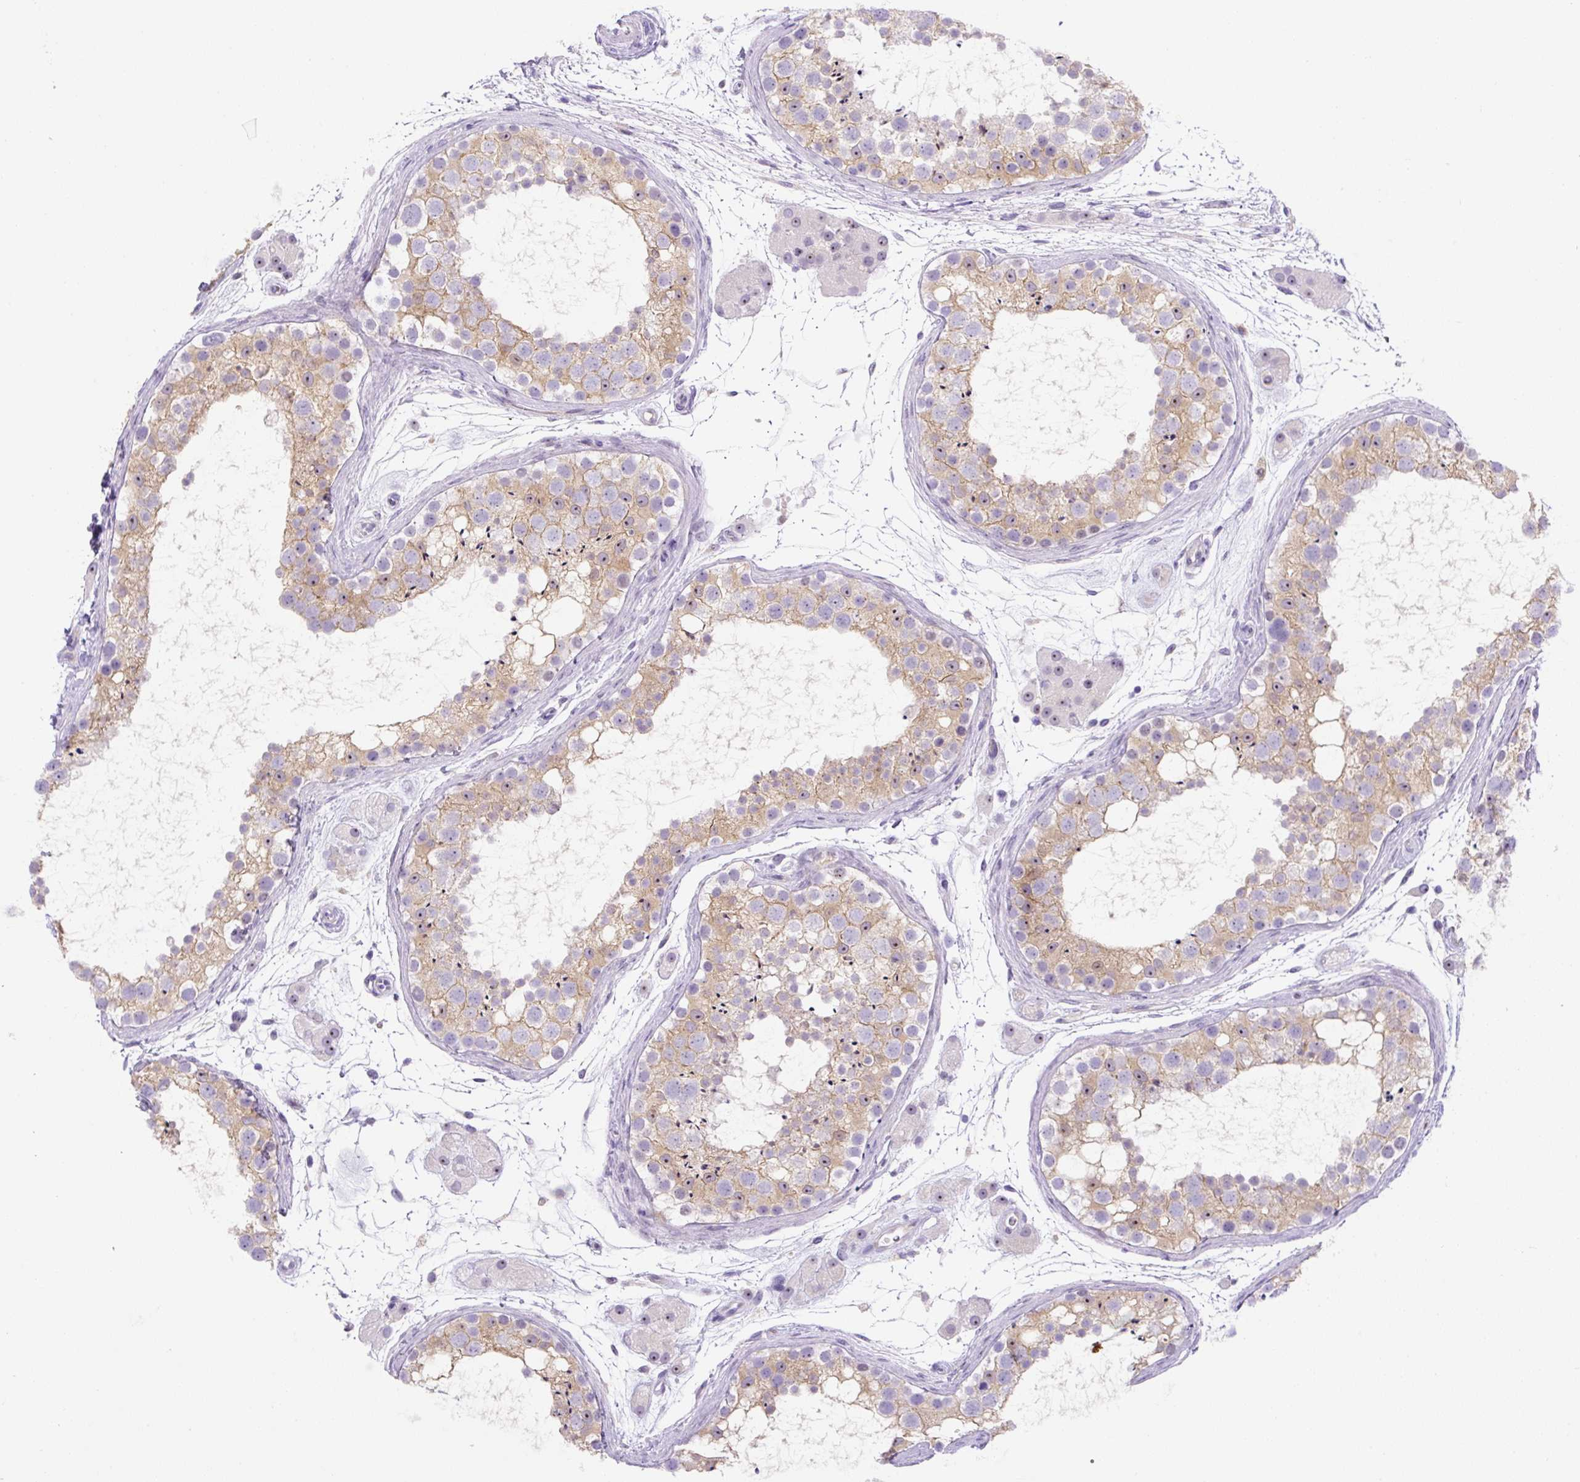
{"staining": {"intensity": "weak", "quantity": ">75%", "location": "cytoplasmic/membranous"}, "tissue": "testis", "cell_type": "Cells in seminiferous ducts", "image_type": "normal", "snomed": [{"axis": "morphology", "description": "Normal tissue, NOS"}, {"axis": "topography", "description": "Testis"}], "caption": "Immunohistochemical staining of benign human testis reveals >75% levels of weak cytoplasmic/membranous protein expression in approximately >75% of cells in seminiferous ducts.", "gene": "ASB4", "patient": {"sex": "male", "age": 41}}